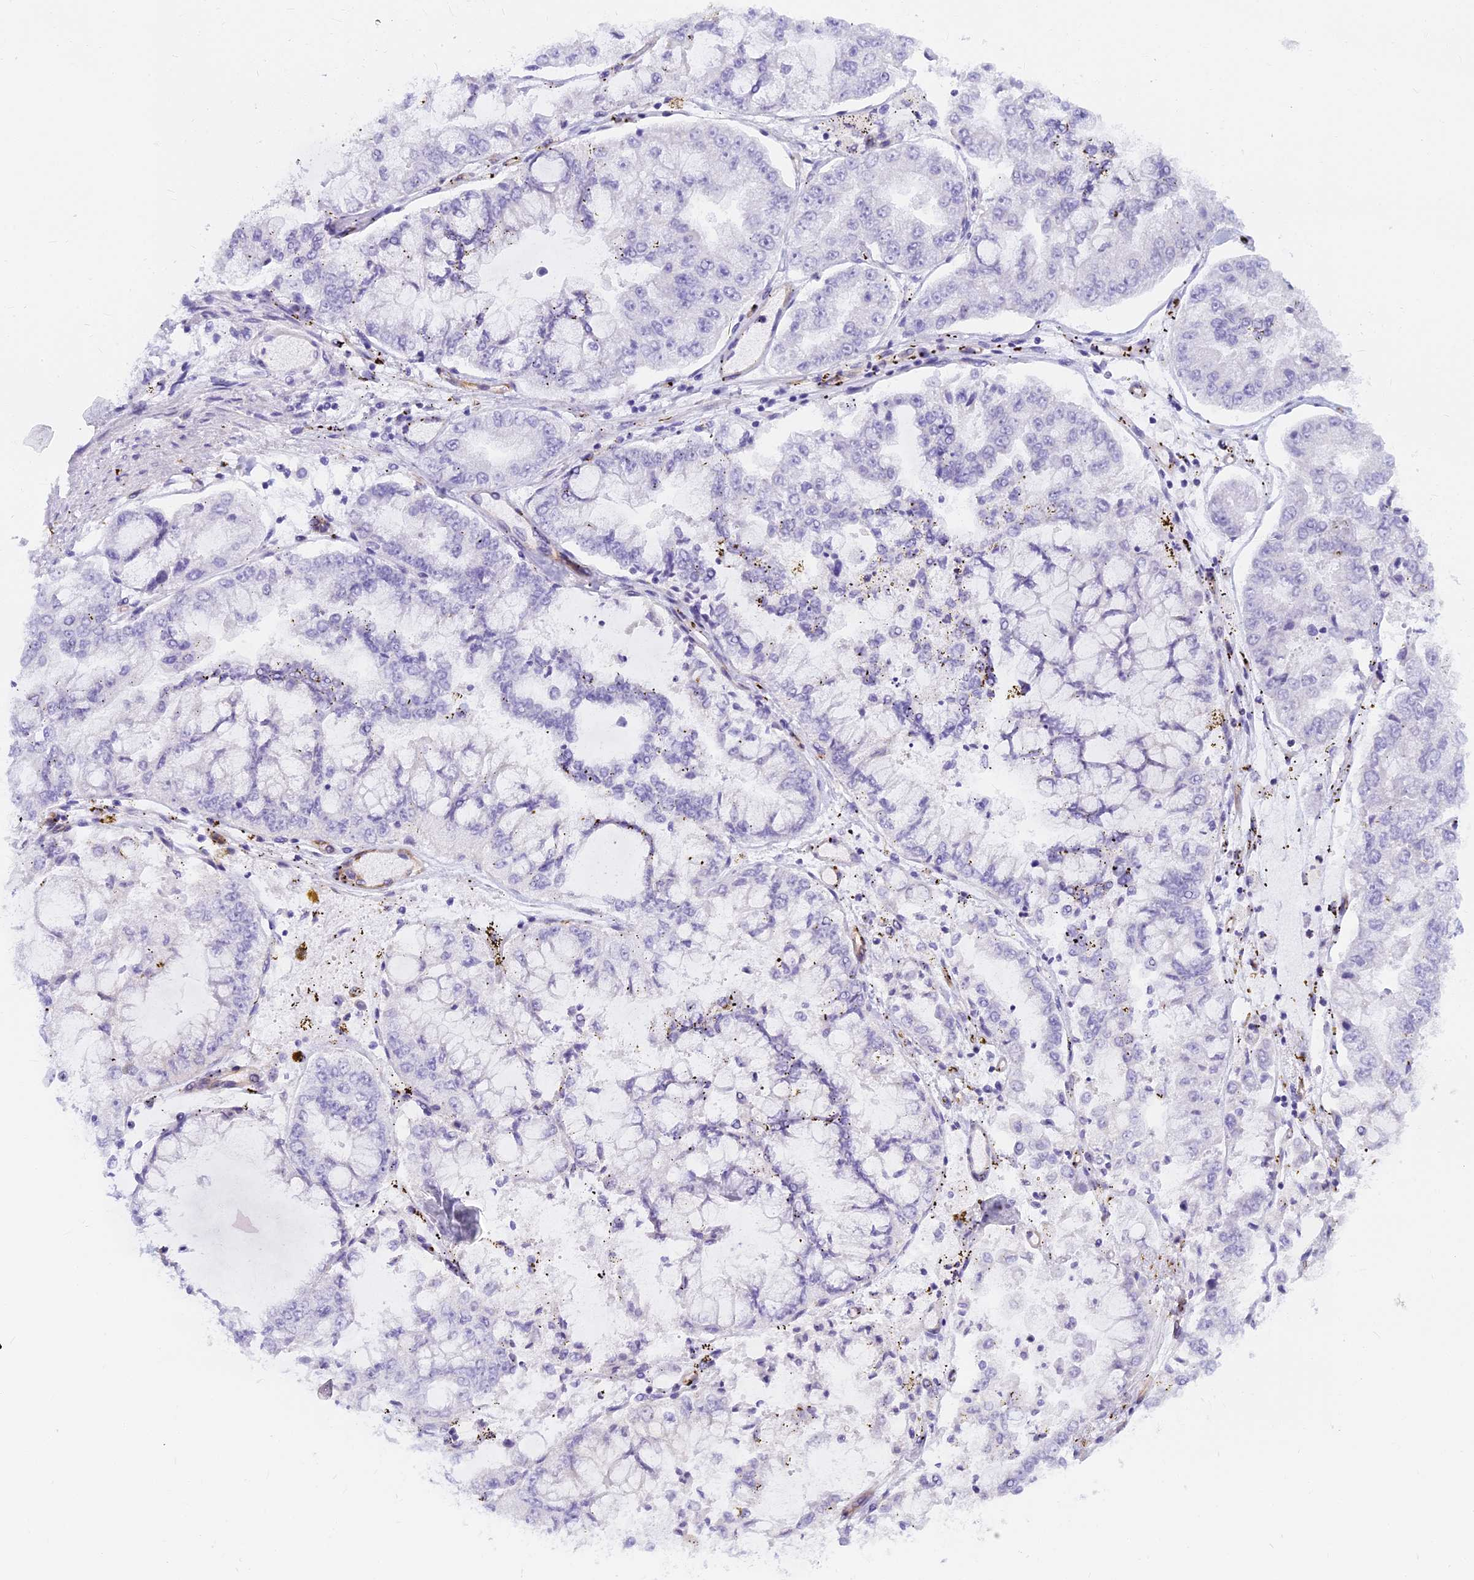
{"staining": {"intensity": "negative", "quantity": "none", "location": "none"}, "tissue": "stomach cancer", "cell_type": "Tumor cells", "image_type": "cancer", "snomed": [{"axis": "morphology", "description": "Adenocarcinoma, NOS"}, {"axis": "topography", "description": "Stomach"}], "caption": "Immunohistochemical staining of stomach adenocarcinoma exhibits no significant positivity in tumor cells.", "gene": "EVI2A", "patient": {"sex": "male", "age": 76}}